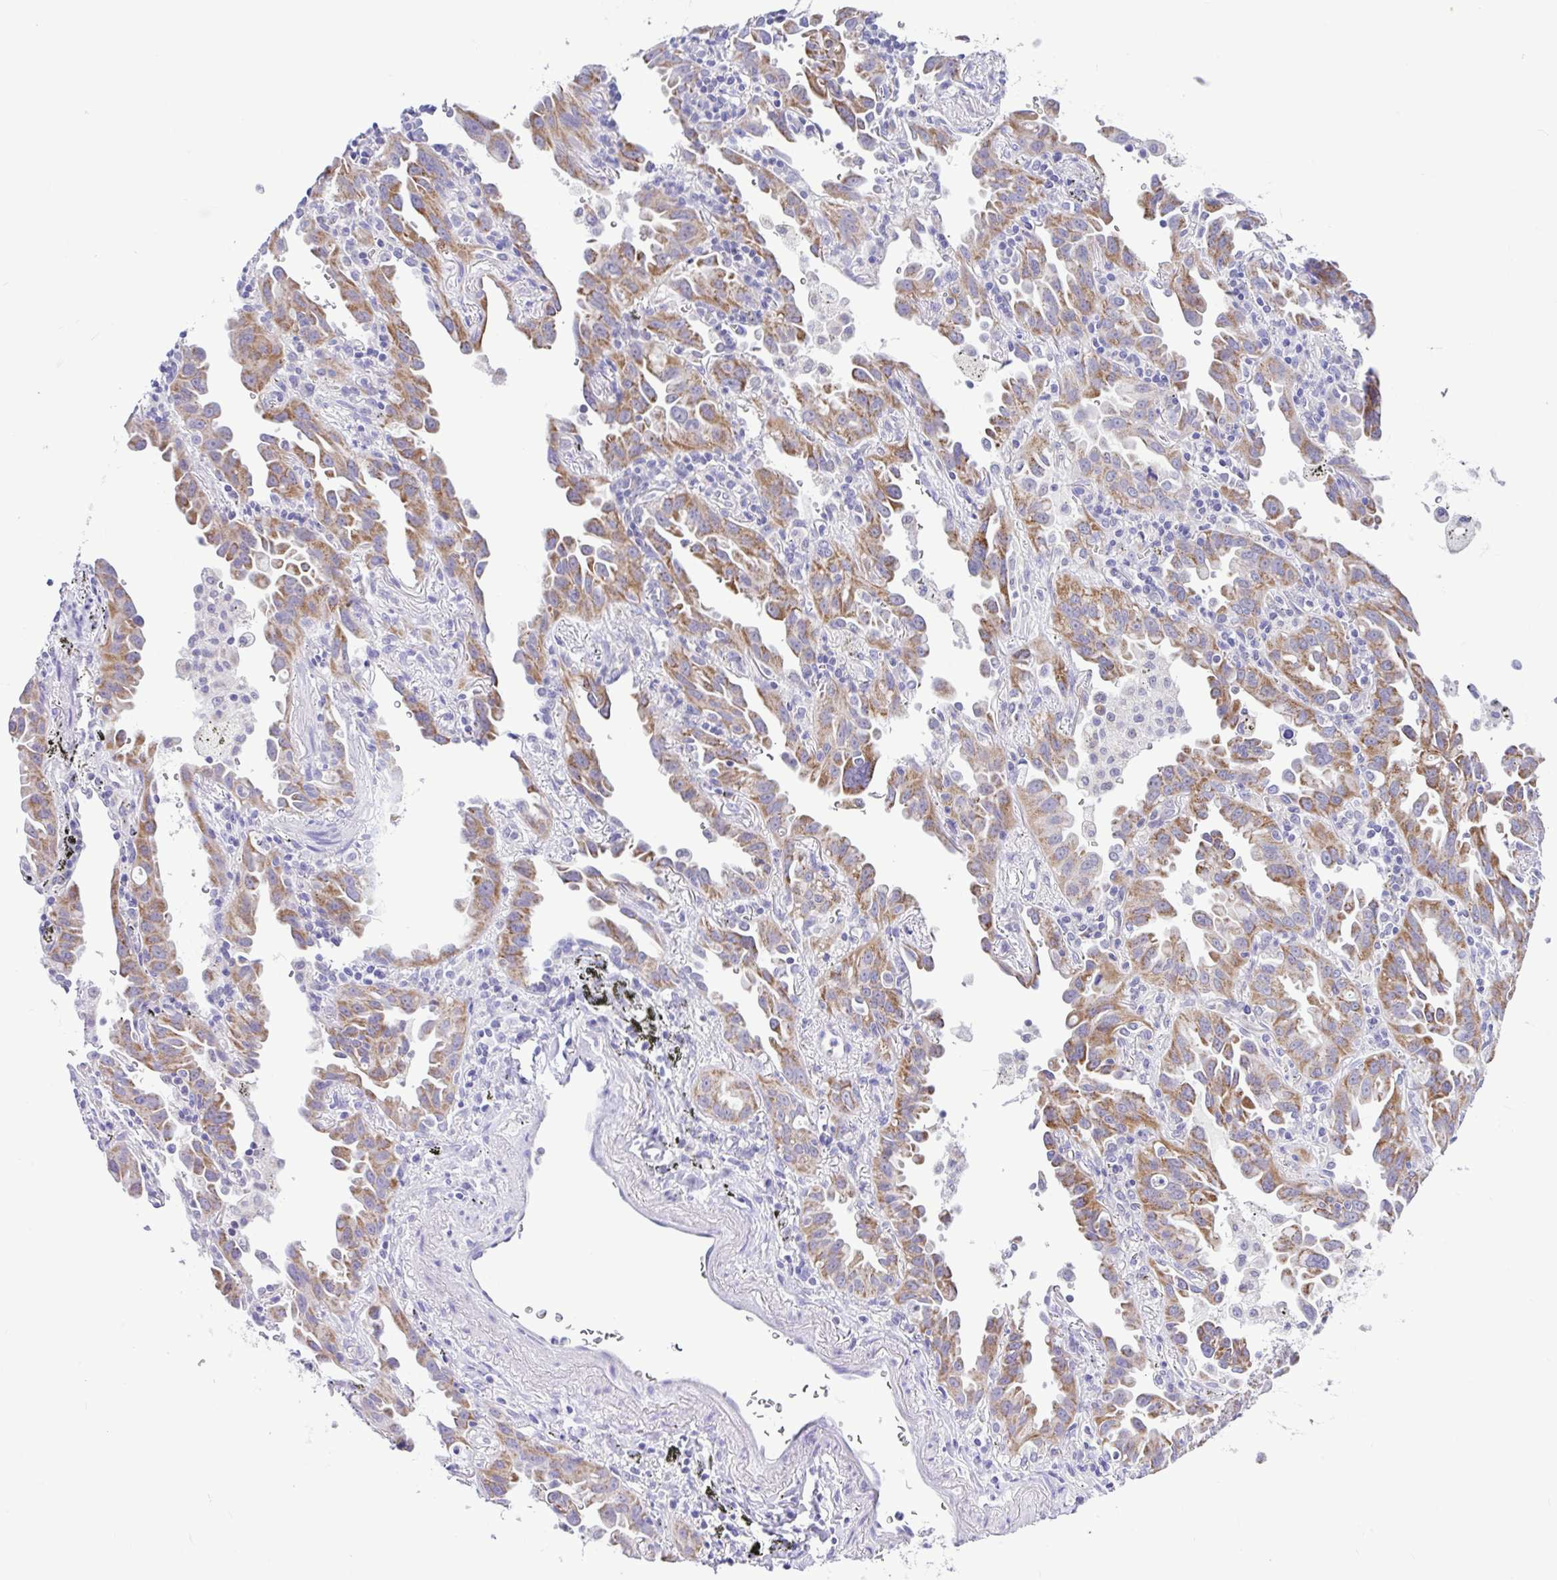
{"staining": {"intensity": "moderate", "quantity": ">75%", "location": "cytoplasmic/membranous"}, "tissue": "lung cancer", "cell_type": "Tumor cells", "image_type": "cancer", "snomed": [{"axis": "morphology", "description": "Adenocarcinoma, NOS"}, {"axis": "topography", "description": "Lung"}], "caption": "A photomicrograph of human lung cancer stained for a protein shows moderate cytoplasmic/membranous brown staining in tumor cells. Ihc stains the protein of interest in brown and the nuclei are stained blue.", "gene": "NDUFS2", "patient": {"sex": "male", "age": 68}}